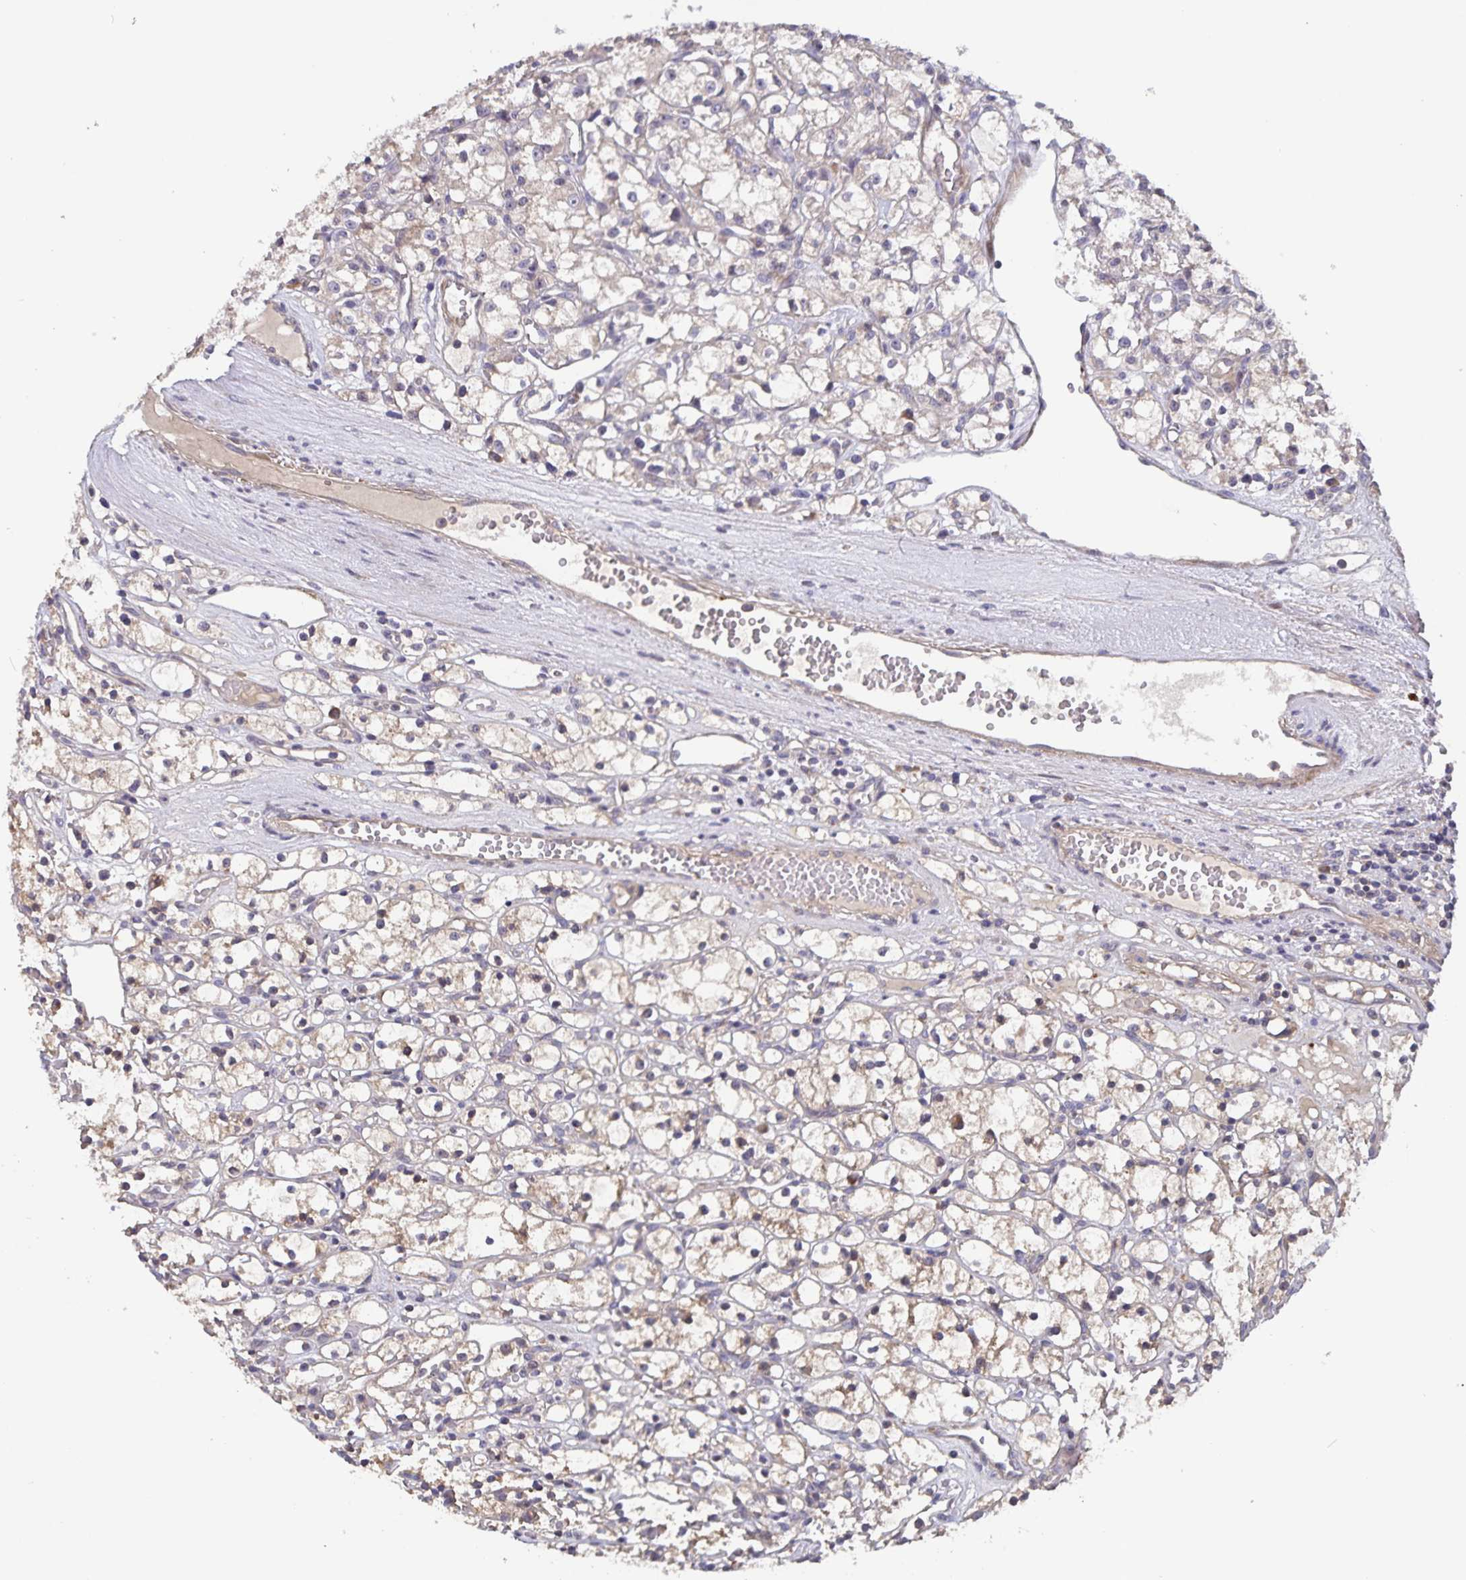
{"staining": {"intensity": "weak", "quantity": "25%-75%", "location": "cytoplasmic/membranous"}, "tissue": "renal cancer", "cell_type": "Tumor cells", "image_type": "cancer", "snomed": [{"axis": "morphology", "description": "Adenocarcinoma, NOS"}, {"axis": "topography", "description": "Kidney"}], "caption": "Renal cancer was stained to show a protein in brown. There is low levels of weak cytoplasmic/membranous positivity in approximately 25%-75% of tumor cells.", "gene": "FBXL16", "patient": {"sex": "female", "age": 59}}